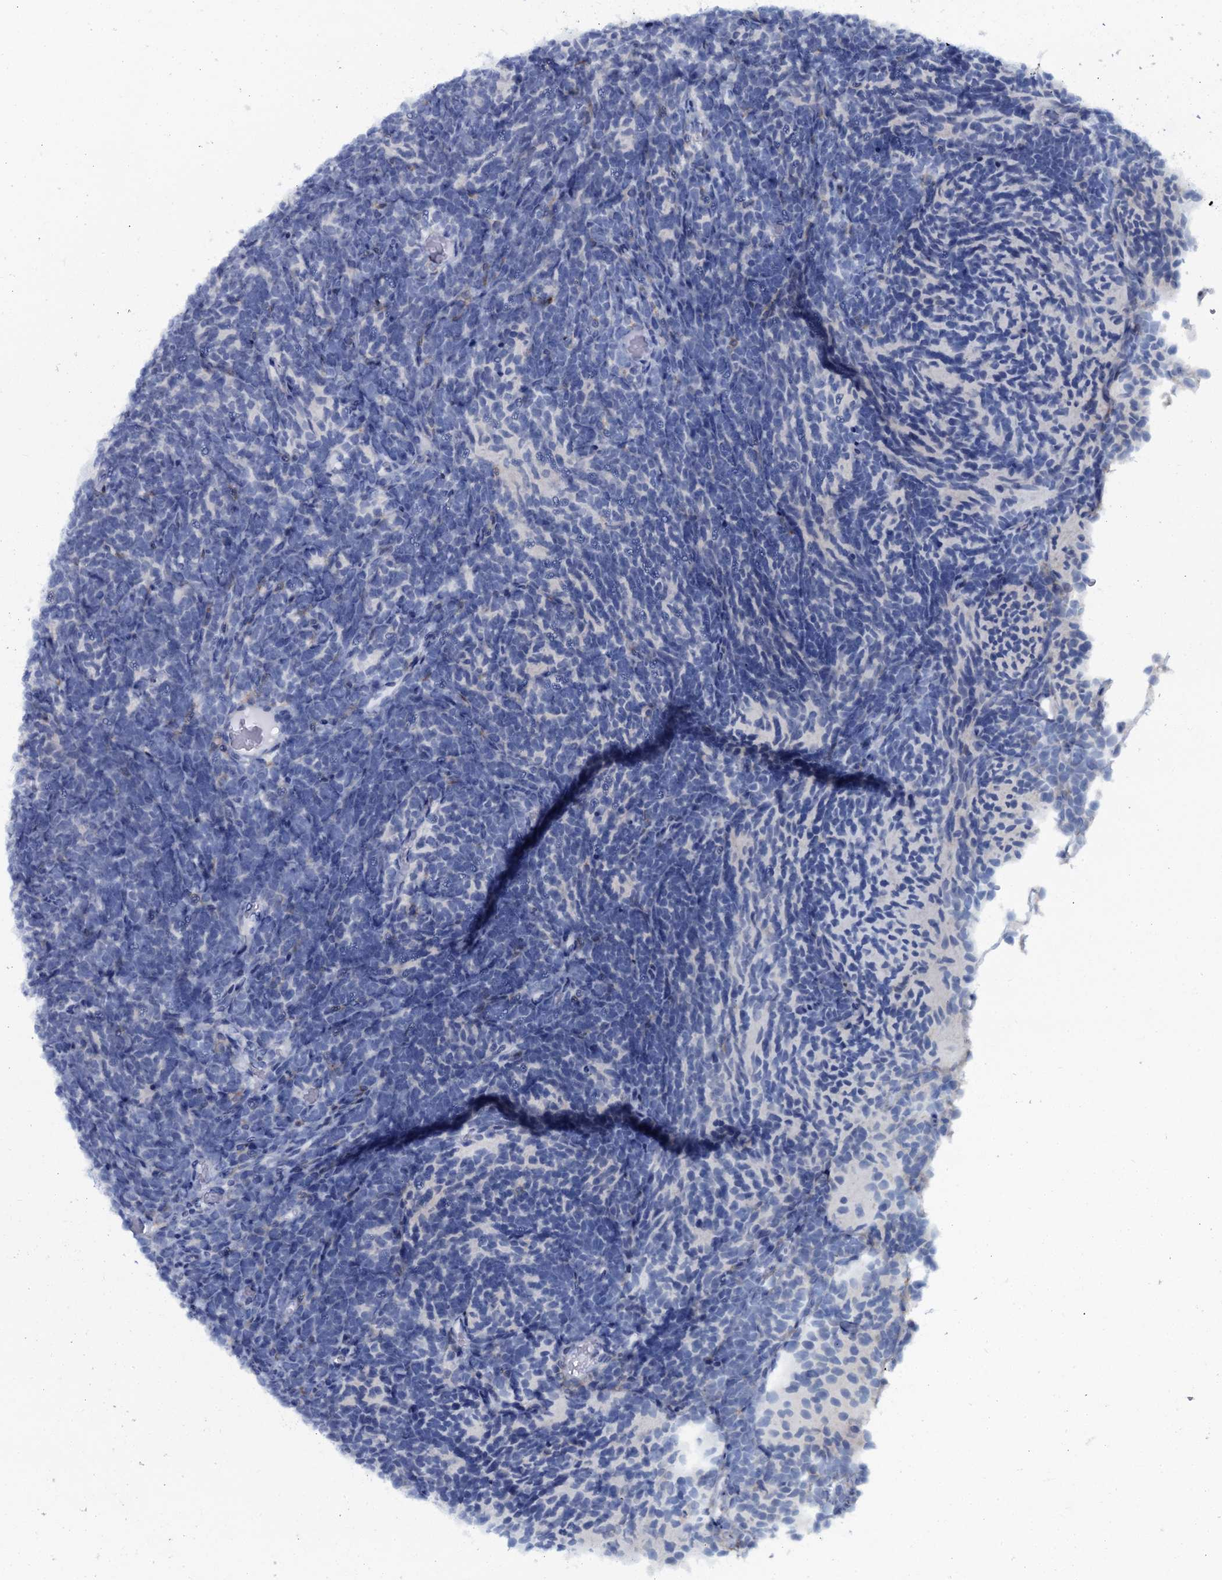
{"staining": {"intensity": "negative", "quantity": "none", "location": "none"}, "tissue": "glioma", "cell_type": "Tumor cells", "image_type": "cancer", "snomed": [{"axis": "morphology", "description": "Glioma, malignant, Low grade"}, {"axis": "topography", "description": "Brain"}], "caption": "Tumor cells are negative for brown protein staining in glioma.", "gene": "SLC4A7", "patient": {"sex": "female", "age": 1}}